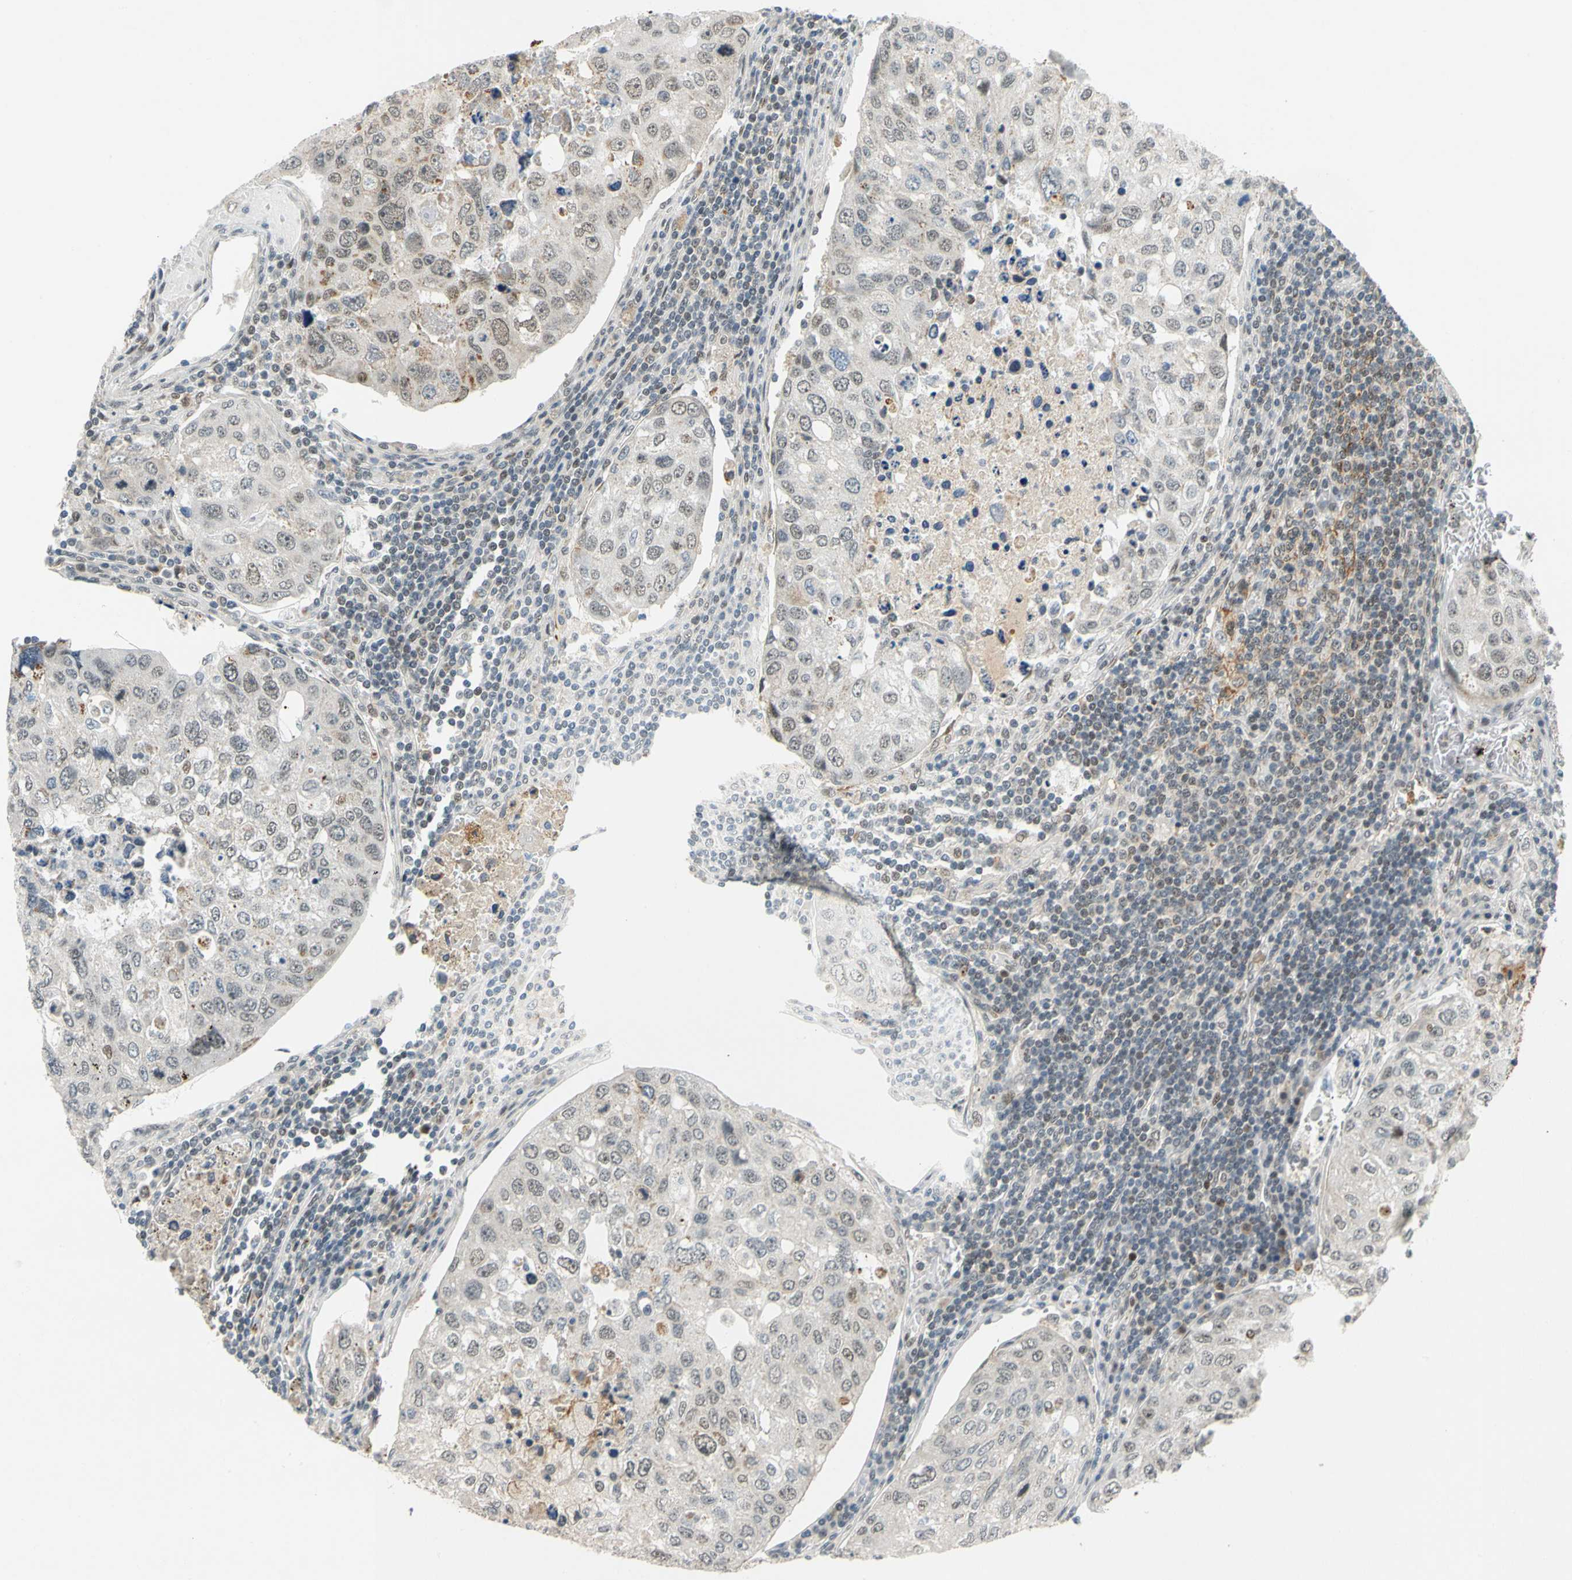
{"staining": {"intensity": "moderate", "quantity": "25%-75%", "location": "cytoplasmic/membranous,nuclear"}, "tissue": "urothelial cancer", "cell_type": "Tumor cells", "image_type": "cancer", "snomed": [{"axis": "morphology", "description": "Urothelial carcinoma, High grade"}, {"axis": "topography", "description": "Lymph node"}, {"axis": "topography", "description": "Urinary bladder"}], "caption": "Urothelial cancer stained for a protein (brown) displays moderate cytoplasmic/membranous and nuclear positive positivity in approximately 25%-75% of tumor cells.", "gene": "POGZ", "patient": {"sex": "male", "age": 51}}